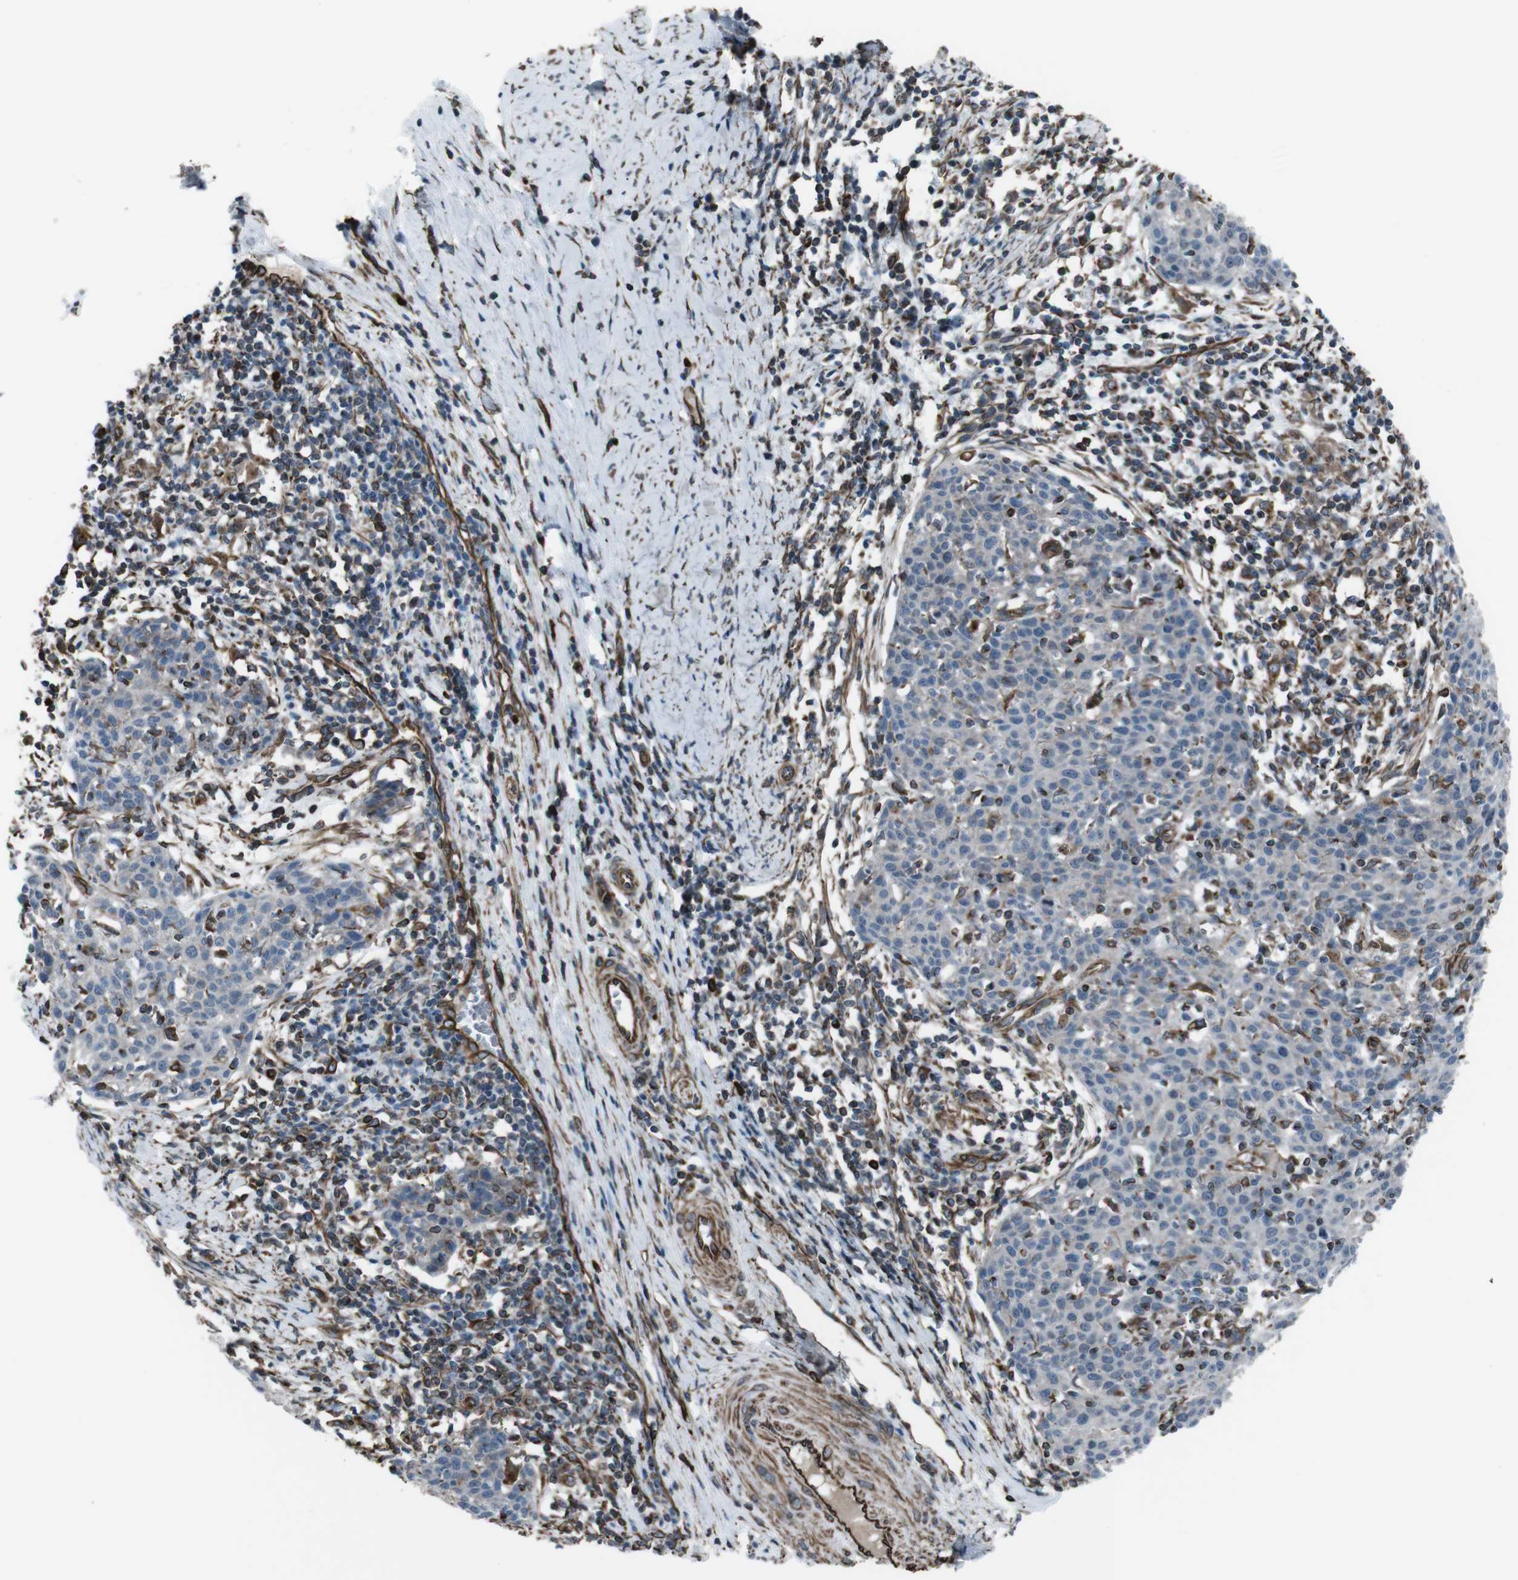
{"staining": {"intensity": "weak", "quantity": "<25%", "location": "cytoplasmic/membranous"}, "tissue": "cervical cancer", "cell_type": "Tumor cells", "image_type": "cancer", "snomed": [{"axis": "morphology", "description": "Squamous cell carcinoma, NOS"}, {"axis": "topography", "description": "Cervix"}], "caption": "DAB (3,3'-diaminobenzidine) immunohistochemical staining of squamous cell carcinoma (cervical) reveals no significant expression in tumor cells.", "gene": "TMEM141", "patient": {"sex": "female", "age": 38}}